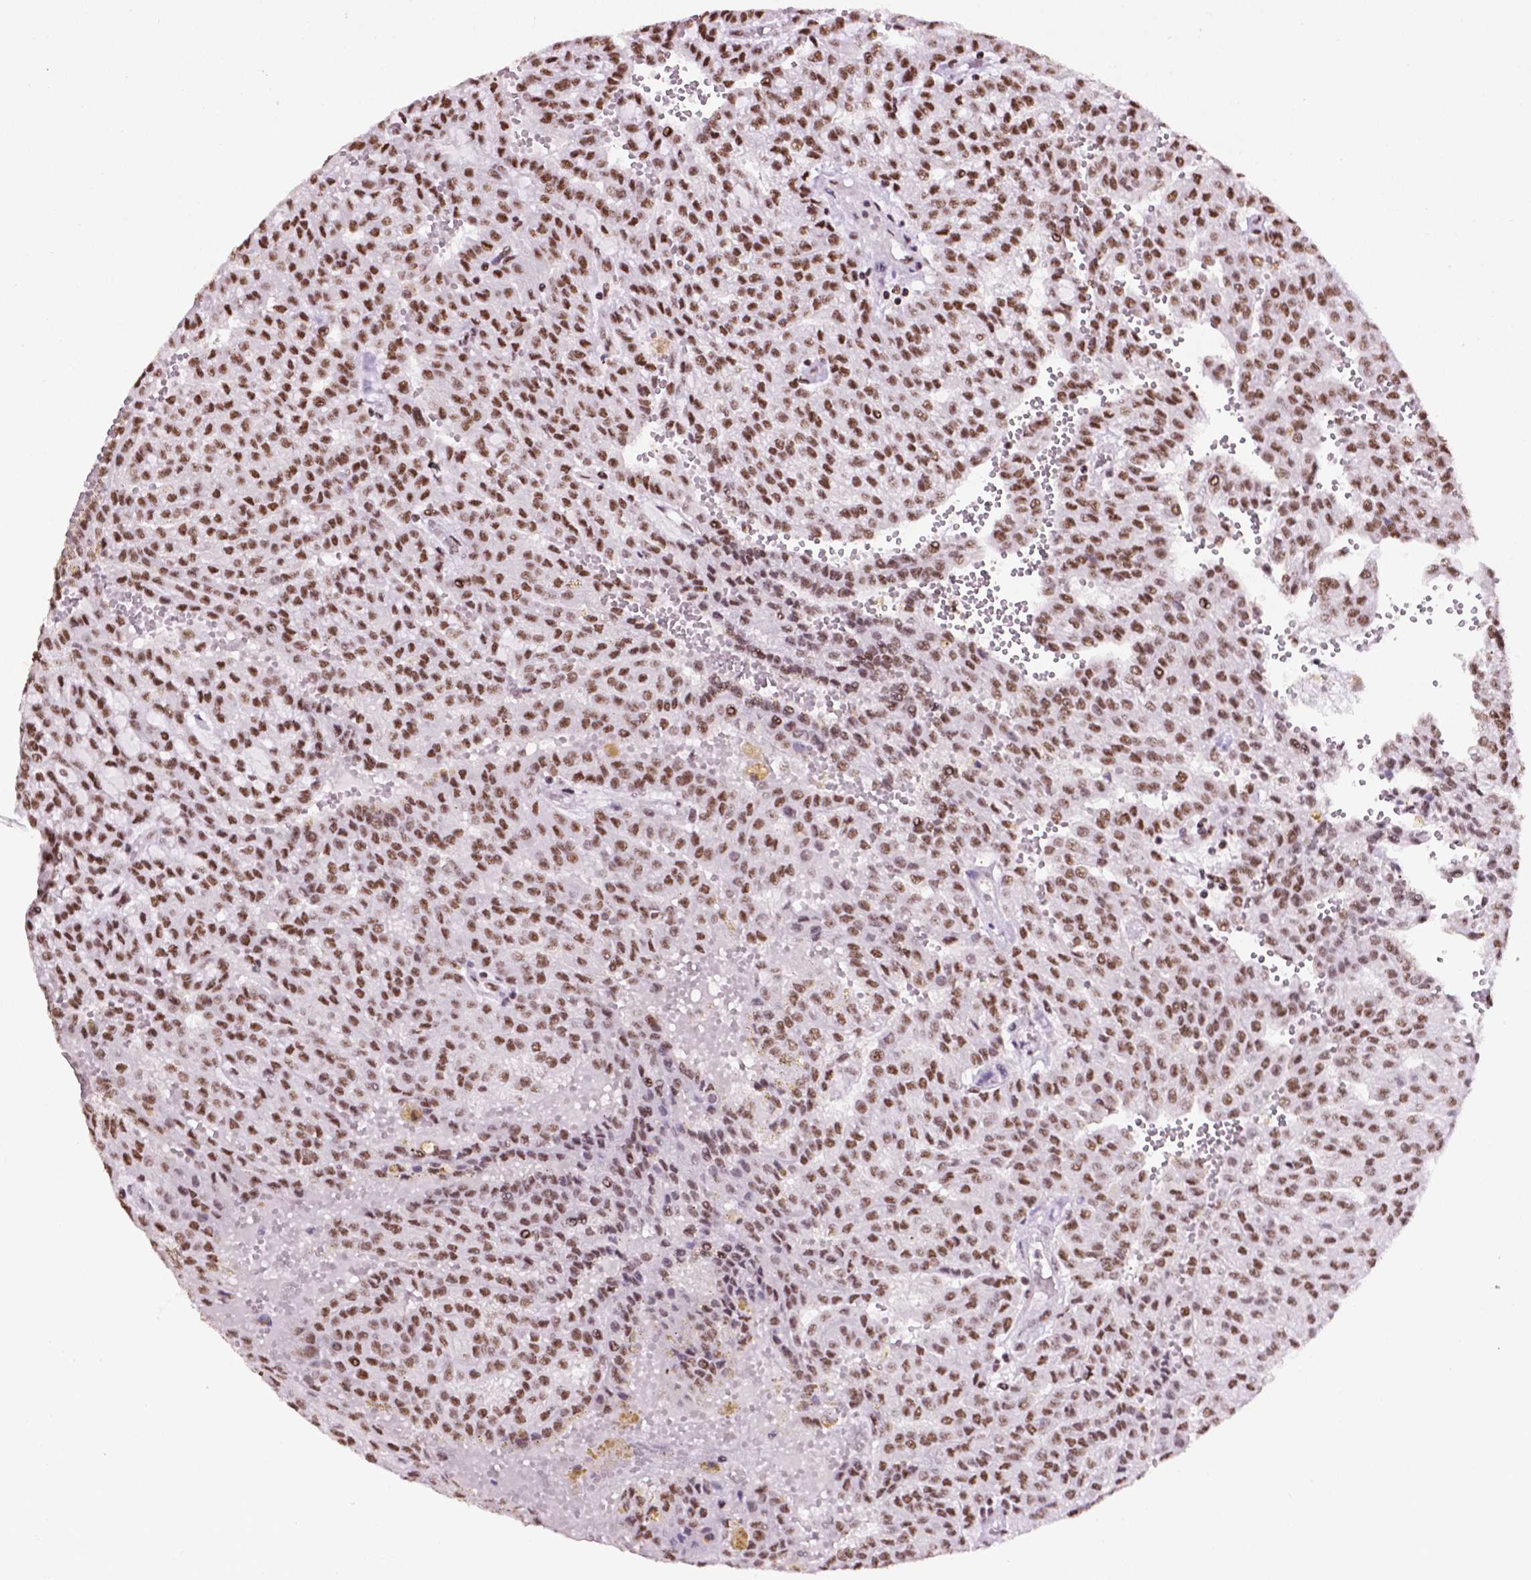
{"staining": {"intensity": "strong", "quantity": ">75%", "location": "nuclear"}, "tissue": "renal cancer", "cell_type": "Tumor cells", "image_type": "cancer", "snomed": [{"axis": "morphology", "description": "Adenocarcinoma, NOS"}, {"axis": "topography", "description": "Kidney"}], "caption": "Protein expression analysis of human renal cancer reveals strong nuclear positivity in about >75% of tumor cells.", "gene": "CCAR2", "patient": {"sex": "male", "age": 63}}